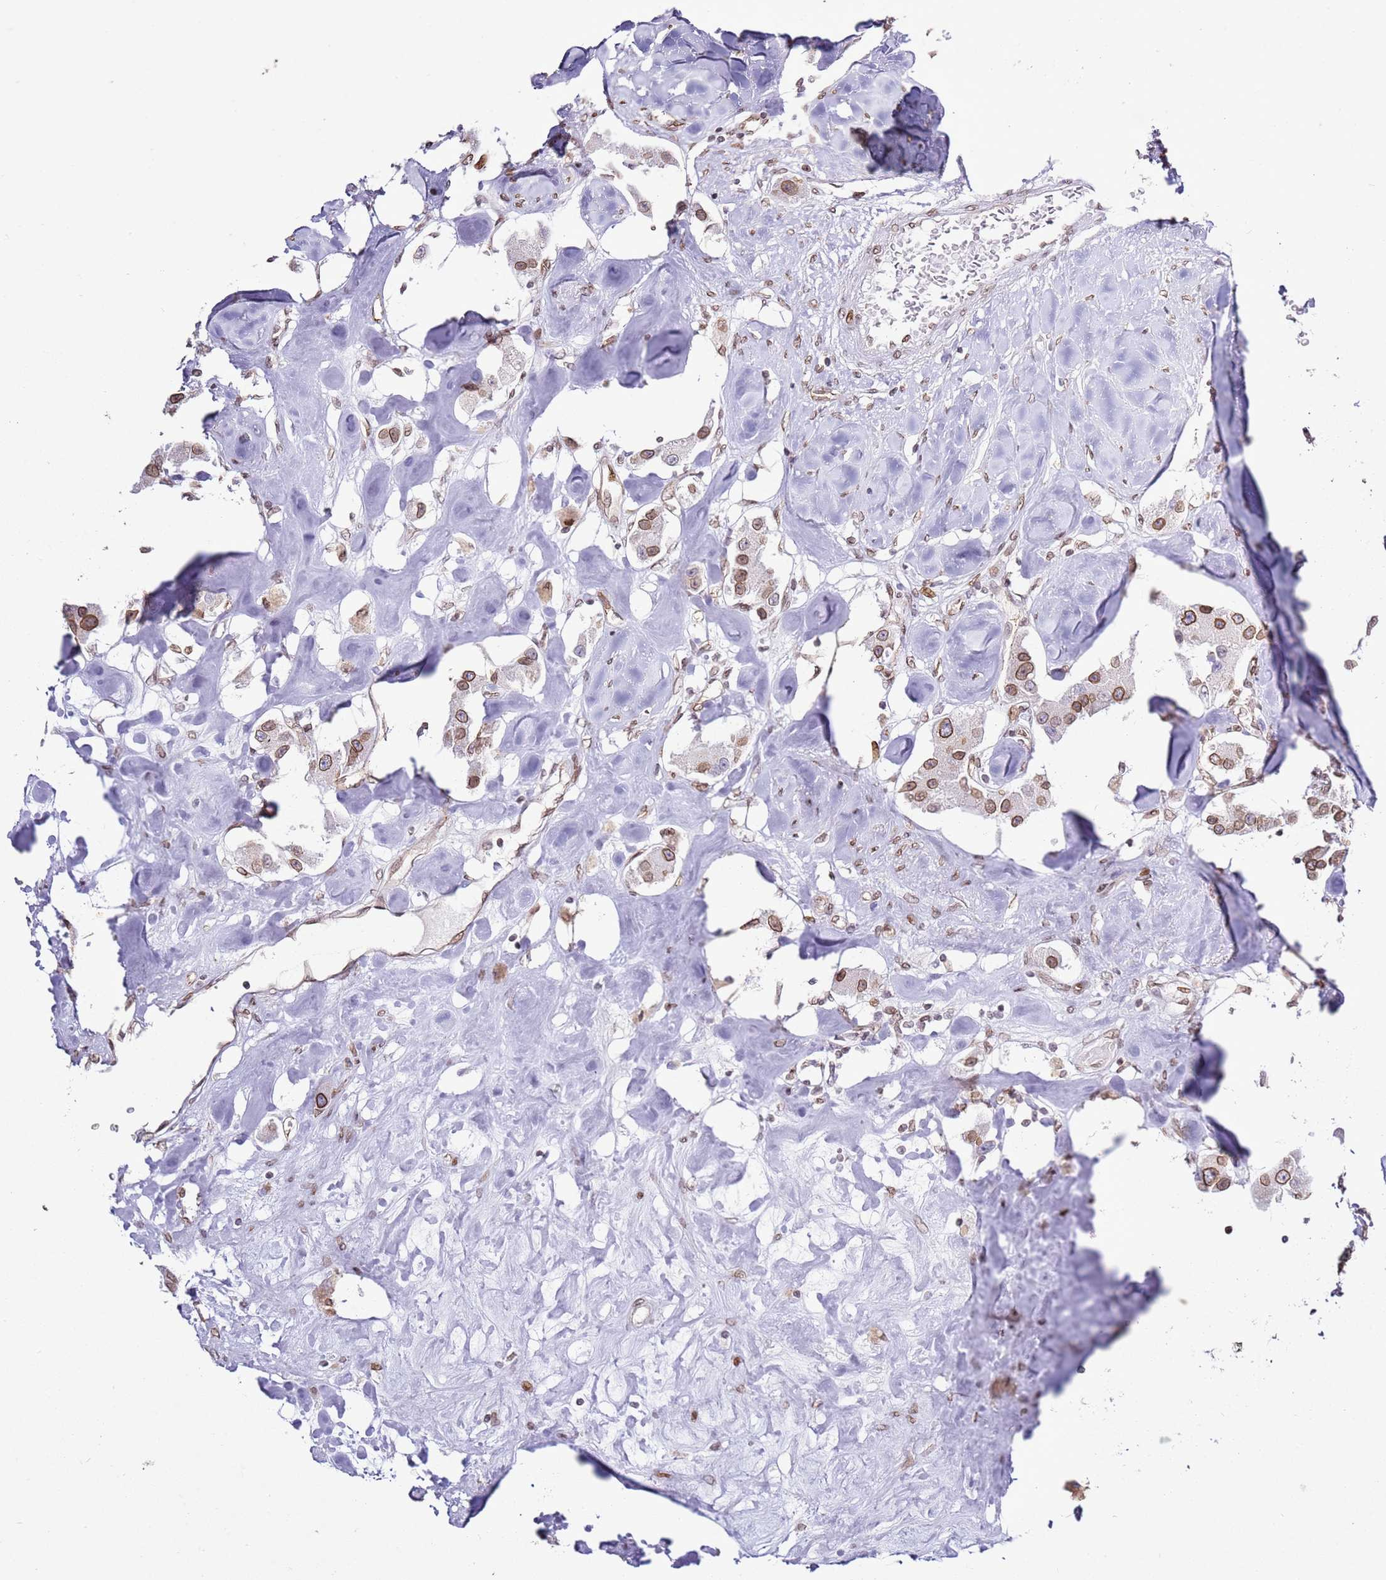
{"staining": {"intensity": "moderate", "quantity": ">75%", "location": "cytoplasmic/membranous,nuclear"}, "tissue": "carcinoid", "cell_type": "Tumor cells", "image_type": "cancer", "snomed": [{"axis": "morphology", "description": "Carcinoid, malignant, NOS"}, {"axis": "topography", "description": "Pancreas"}], "caption": "Malignant carcinoid stained with a protein marker reveals moderate staining in tumor cells.", "gene": "POU6F1", "patient": {"sex": "male", "age": 41}}